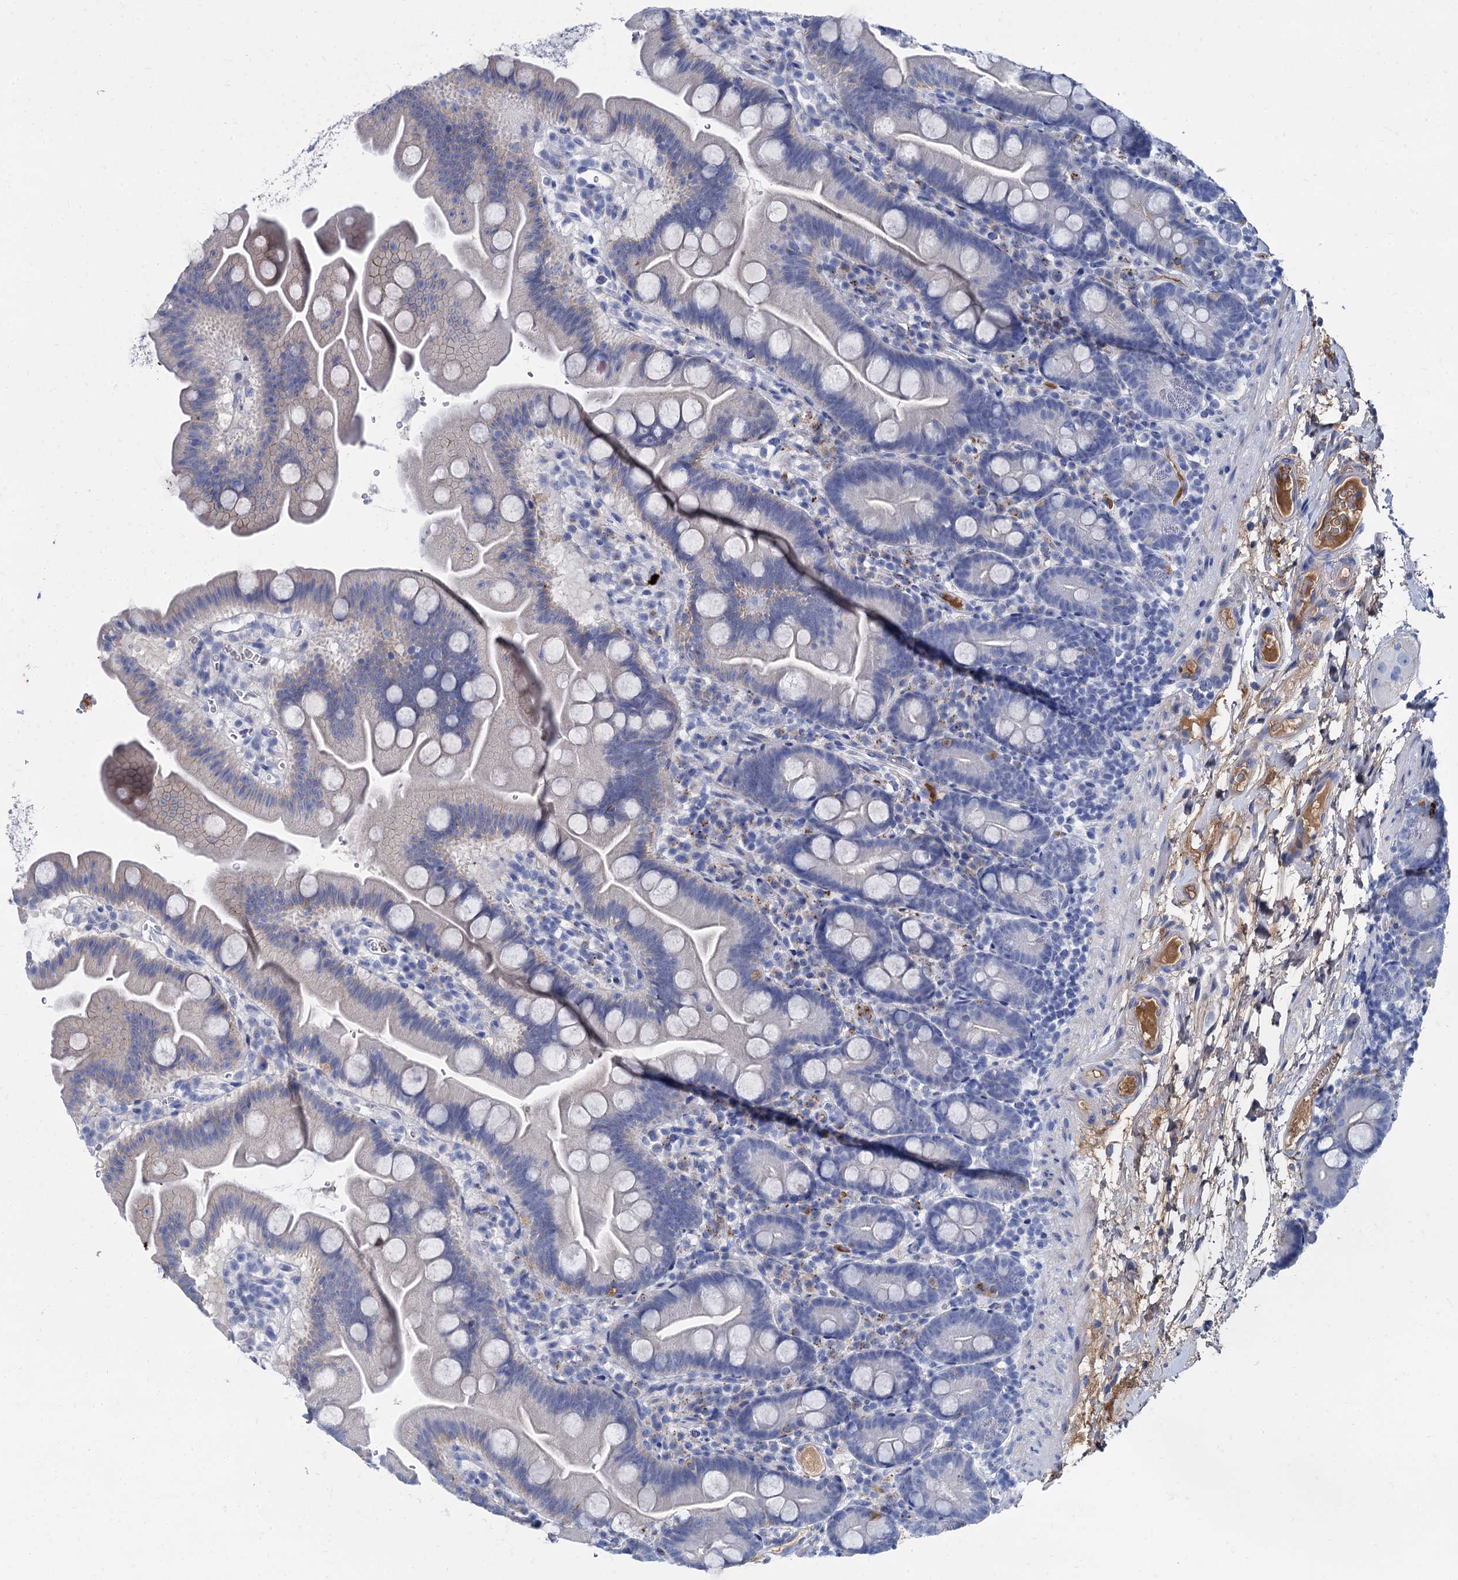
{"staining": {"intensity": "moderate", "quantity": "<25%", "location": "cytoplasmic/membranous"}, "tissue": "small intestine", "cell_type": "Glandular cells", "image_type": "normal", "snomed": [{"axis": "morphology", "description": "Normal tissue, NOS"}, {"axis": "topography", "description": "Small intestine"}], "caption": "A low amount of moderate cytoplasmic/membranous expression is present in about <25% of glandular cells in unremarkable small intestine.", "gene": "TMEM72", "patient": {"sex": "female", "age": 68}}